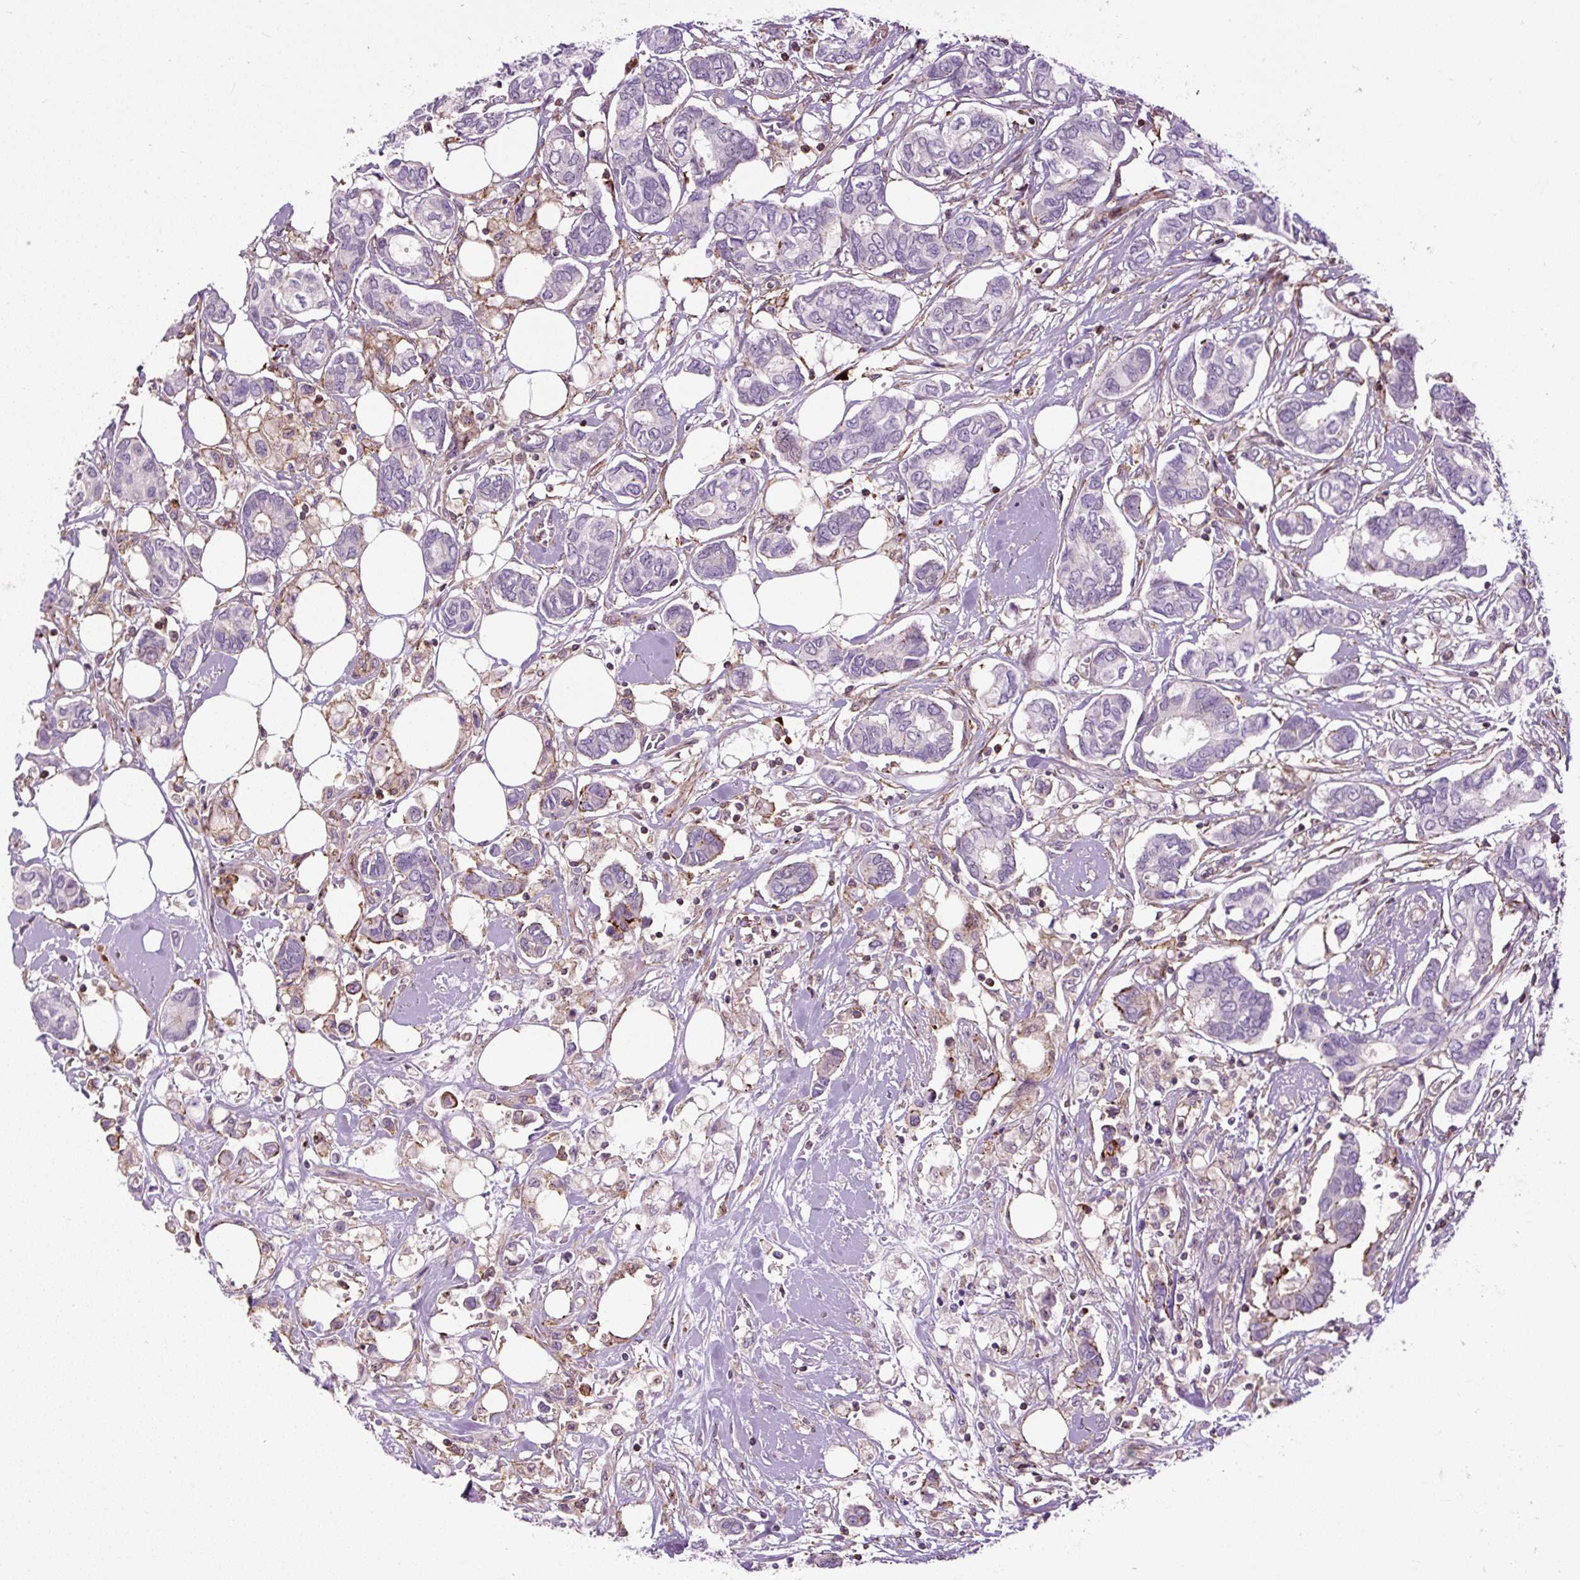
{"staining": {"intensity": "negative", "quantity": "none", "location": "none"}, "tissue": "breast cancer", "cell_type": "Tumor cells", "image_type": "cancer", "snomed": [{"axis": "morphology", "description": "Duct carcinoma"}, {"axis": "topography", "description": "Breast"}], "caption": "Immunohistochemical staining of human intraductal carcinoma (breast) shows no significant staining in tumor cells. Nuclei are stained in blue.", "gene": "ZNF197", "patient": {"sex": "female", "age": 73}}